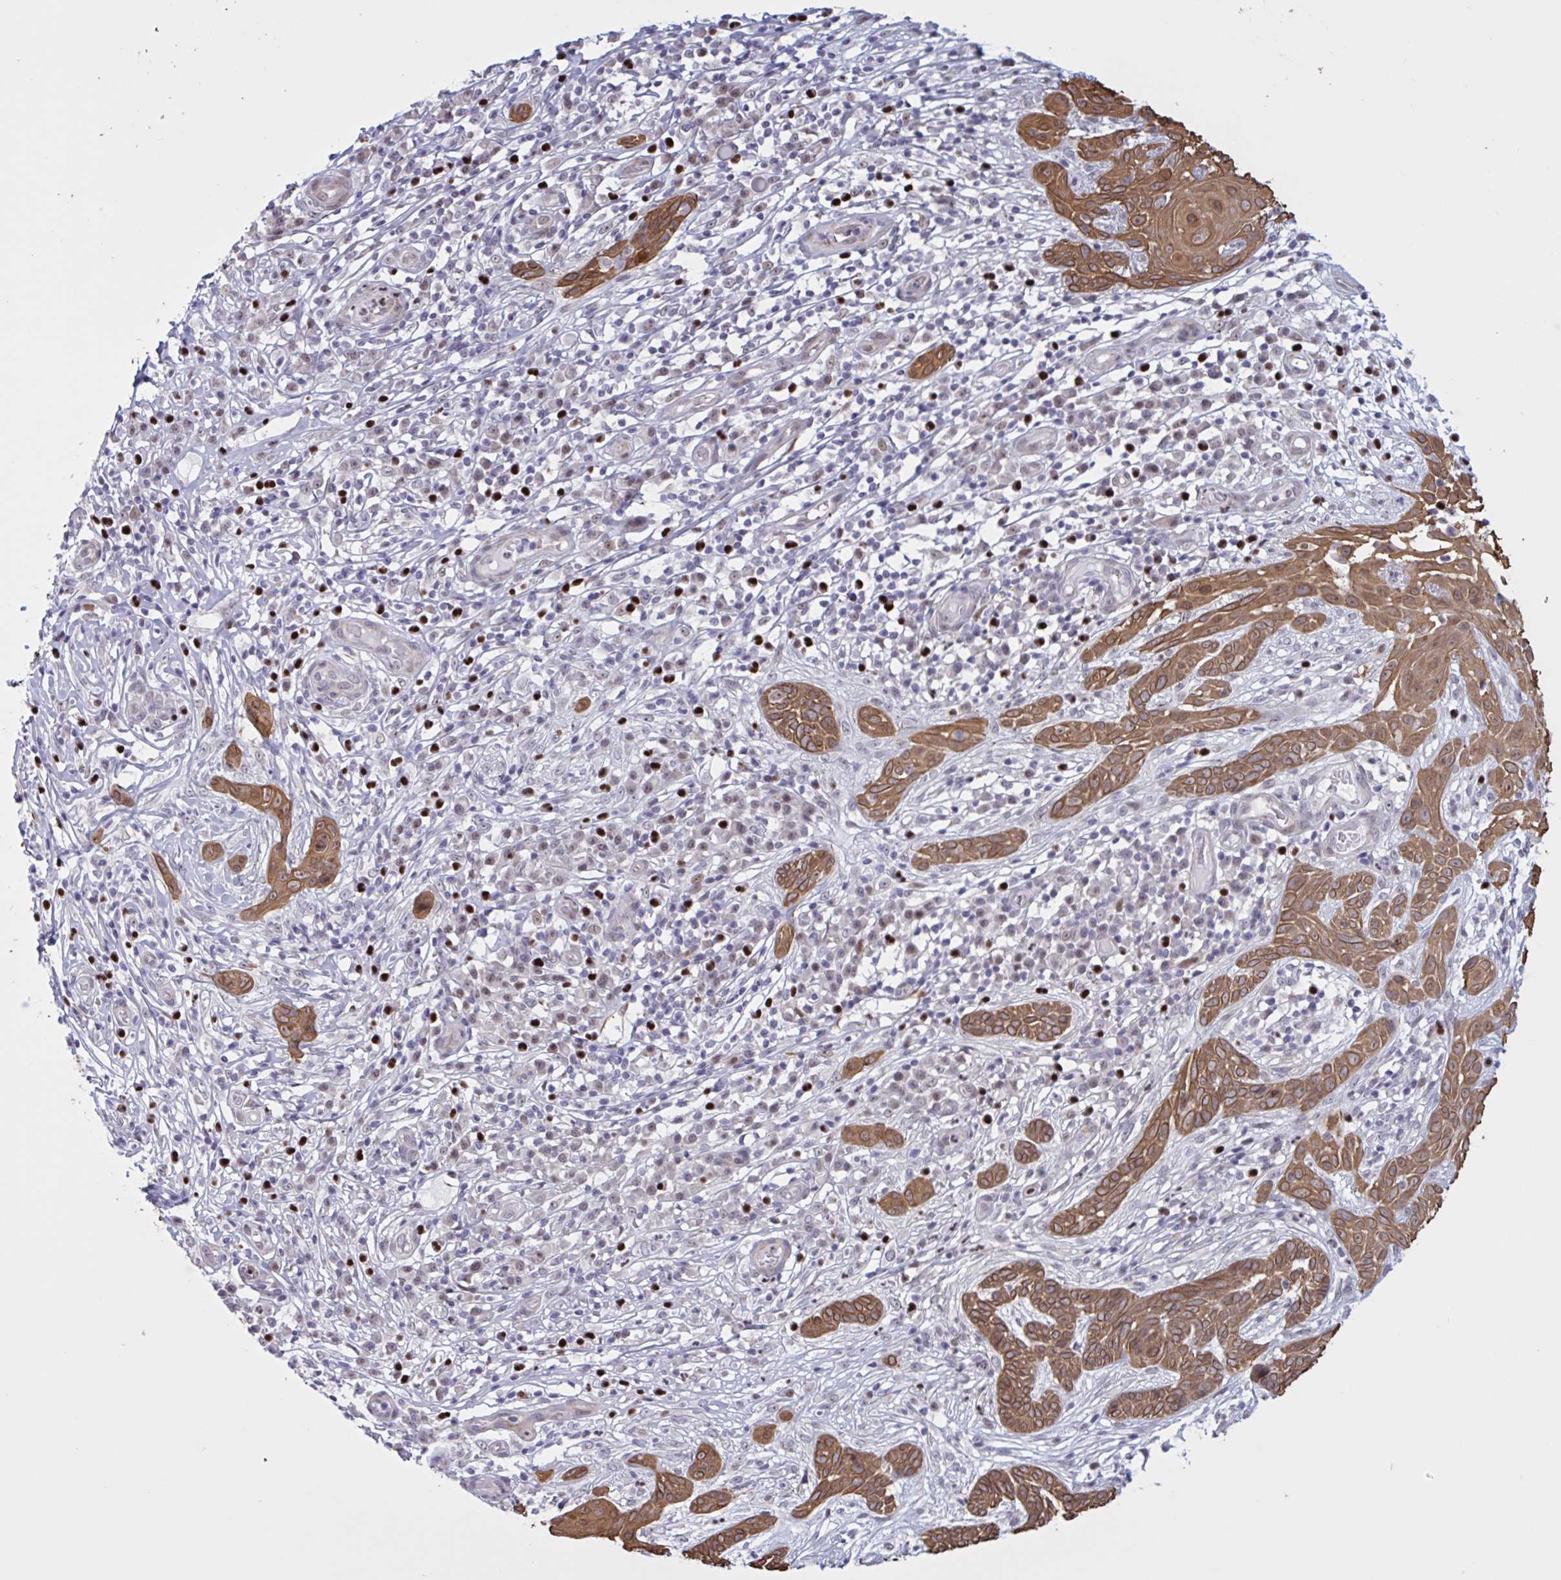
{"staining": {"intensity": "moderate", "quantity": ">75%", "location": "cytoplasmic/membranous"}, "tissue": "skin cancer", "cell_type": "Tumor cells", "image_type": "cancer", "snomed": [{"axis": "morphology", "description": "Basal cell carcinoma"}, {"axis": "topography", "description": "Skin"}, {"axis": "topography", "description": "Skin, foot"}], "caption": "Moderate cytoplasmic/membranous staining is appreciated in approximately >75% of tumor cells in skin cancer. (Stains: DAB in brown, nuclei in blue, Microscopy: brightfield microscopy at high magnification).", "gene": "PRMT6", "patient": {"sex": "female", "age": 86}}